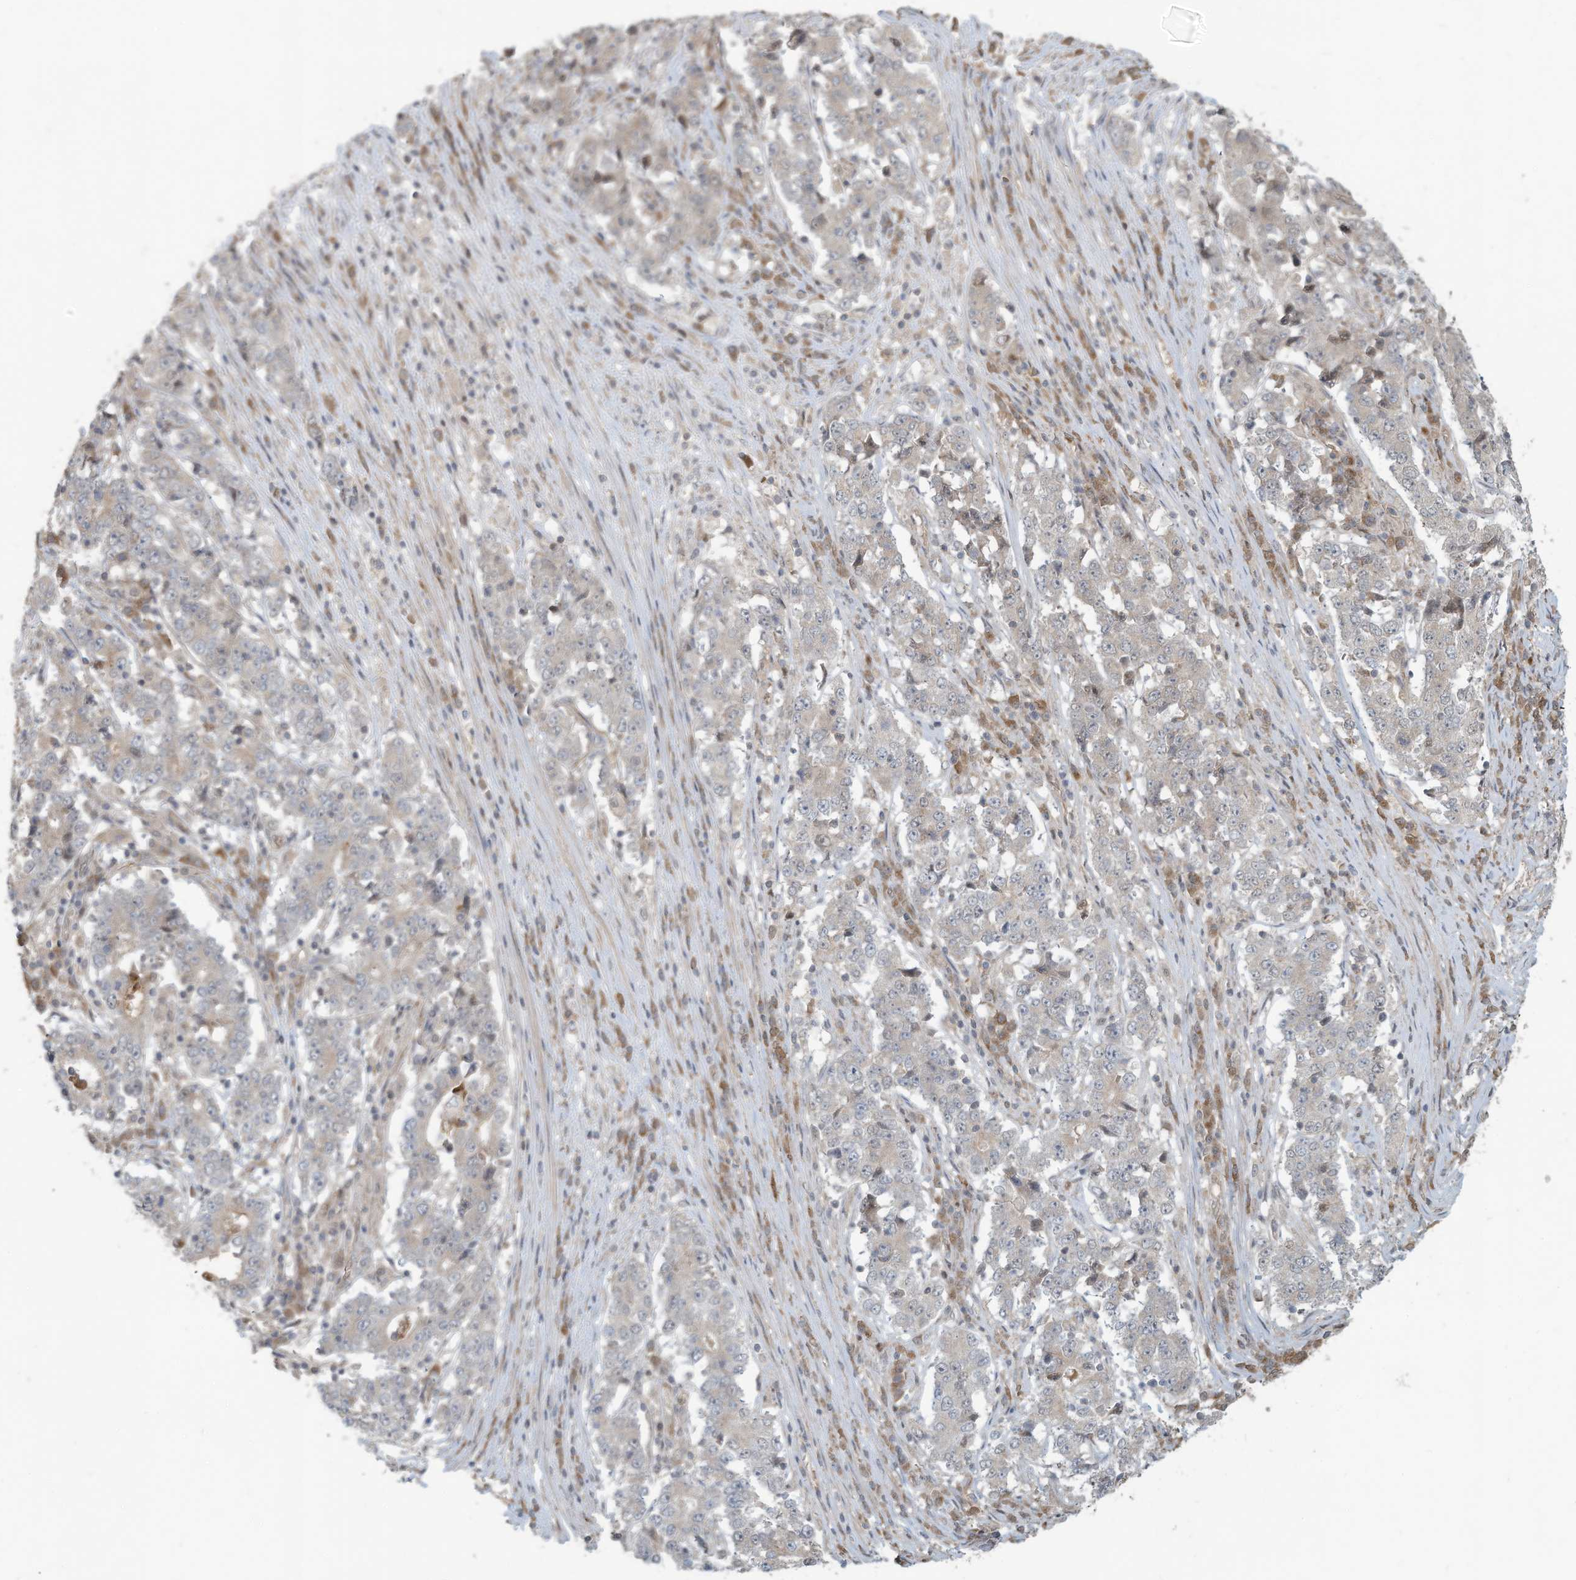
{"staining": {"intensity": "negative", "quantity": "none", "location": "none"}, "tissue": "stomach cancer", "cell_type": "Tumor cells", "image_type": "cancer", "snomed": [{"axis": "morphology", "description": "Adenocarcinoma, NOS"}, {"axis": "topography", "description": "Stomach"}], "caption": "Tumor cells show no significant protein positivity in stomach adenocarcinoma.", "gene": "ERI2", "patient": {"sex": "male", "age": 59}}